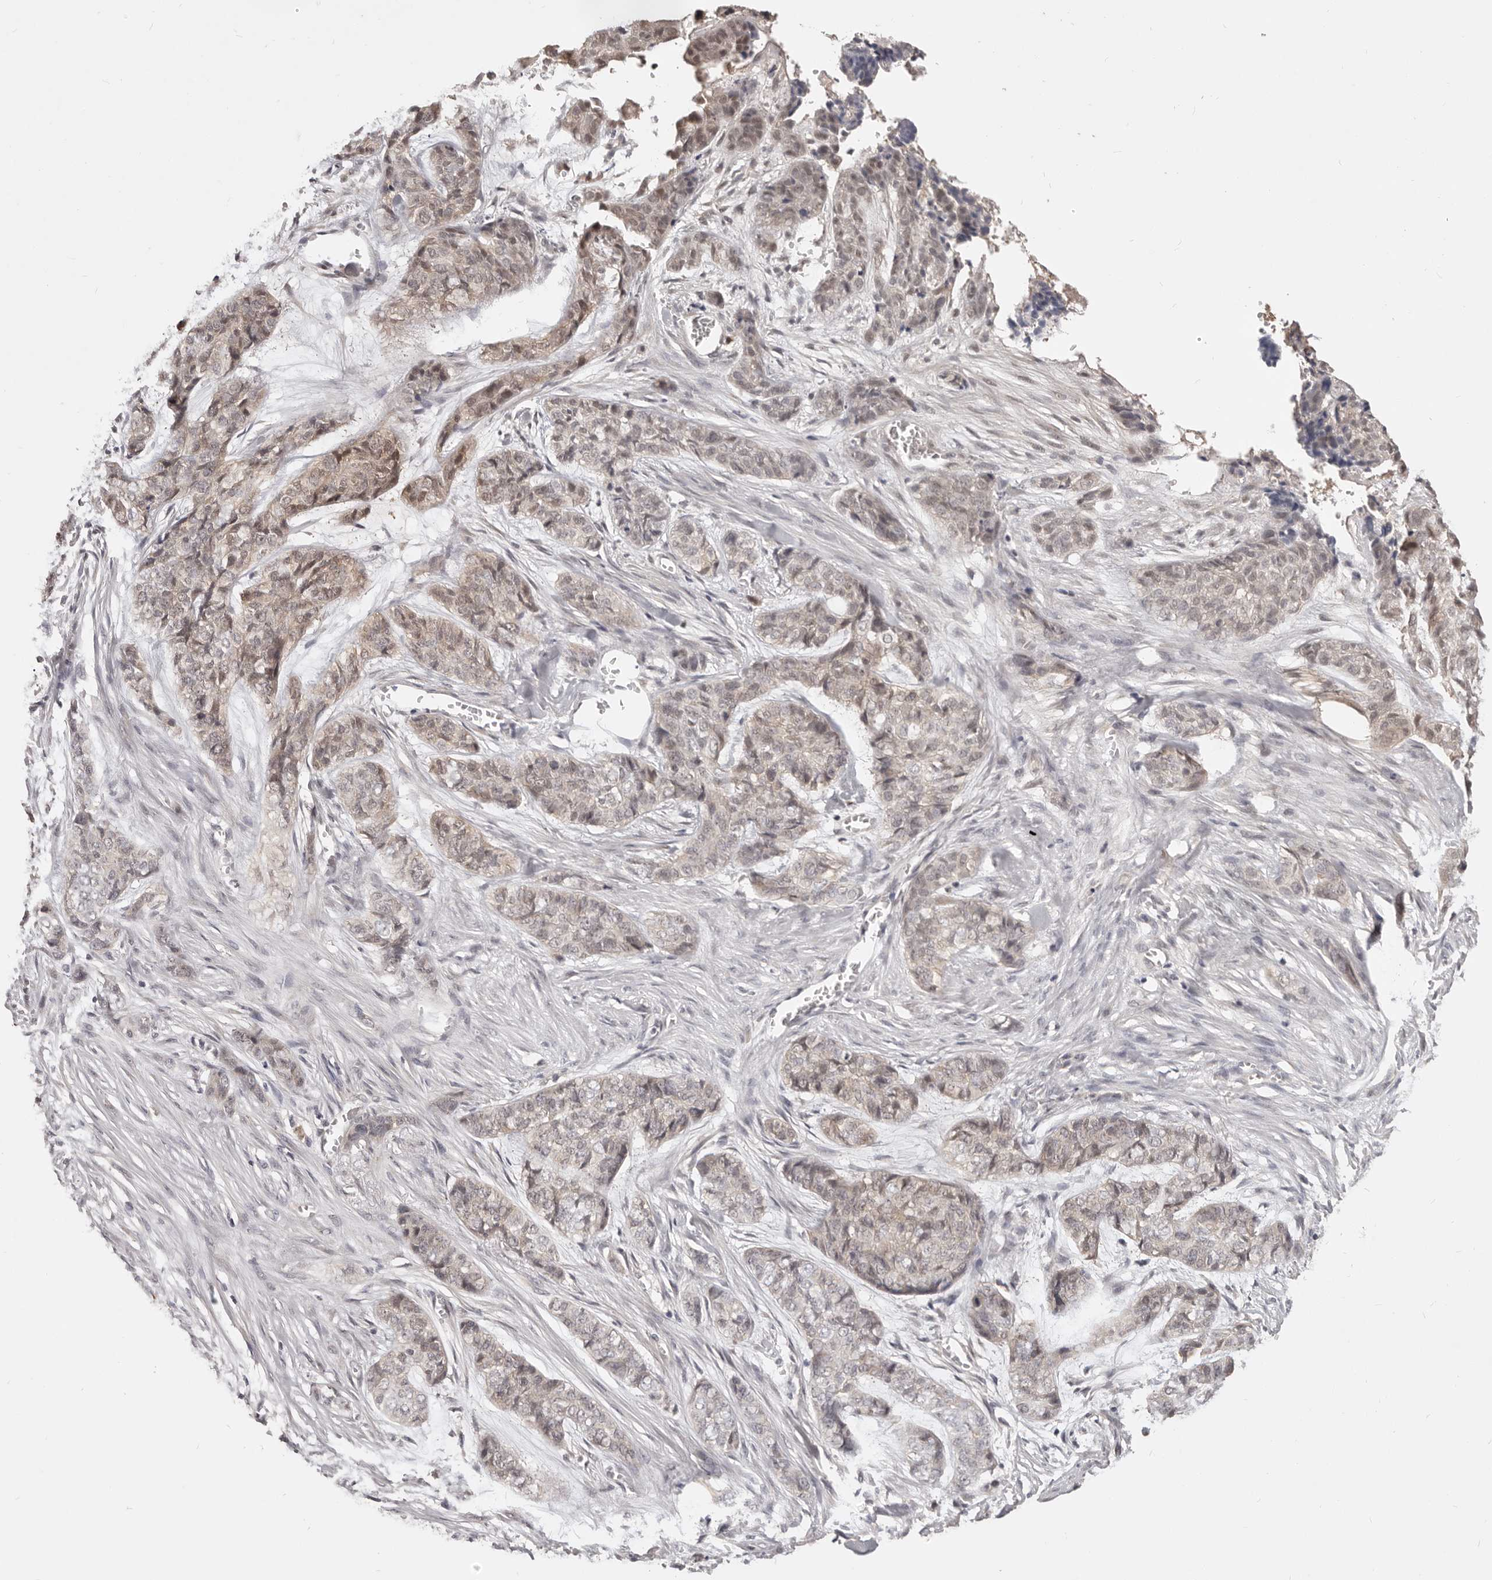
{"staining": {"intensity": "weak", "quantity": "25%-75%", "location": "cytoplasmic/membranous,nuclear"}, "tissue": "skin cancer", "cell_type": "Tumor cells", "image_type": "cancer", "snomed": [{"axis": "morphology", "description": "Basal cell carcinoma"}, {"axis": "topography", "description": "Skin"}], "caption": "Immunohistochemical staining of skin cancer (basal cell carcinoma) reveals low levels of weak cytoplasmic/membranous and nuclear staining in about 25%-75% of tumor cells. Nuclei are stained in blue.", "gene": "TSPAN13", "patient": {"sex": "female", "age": 64}}